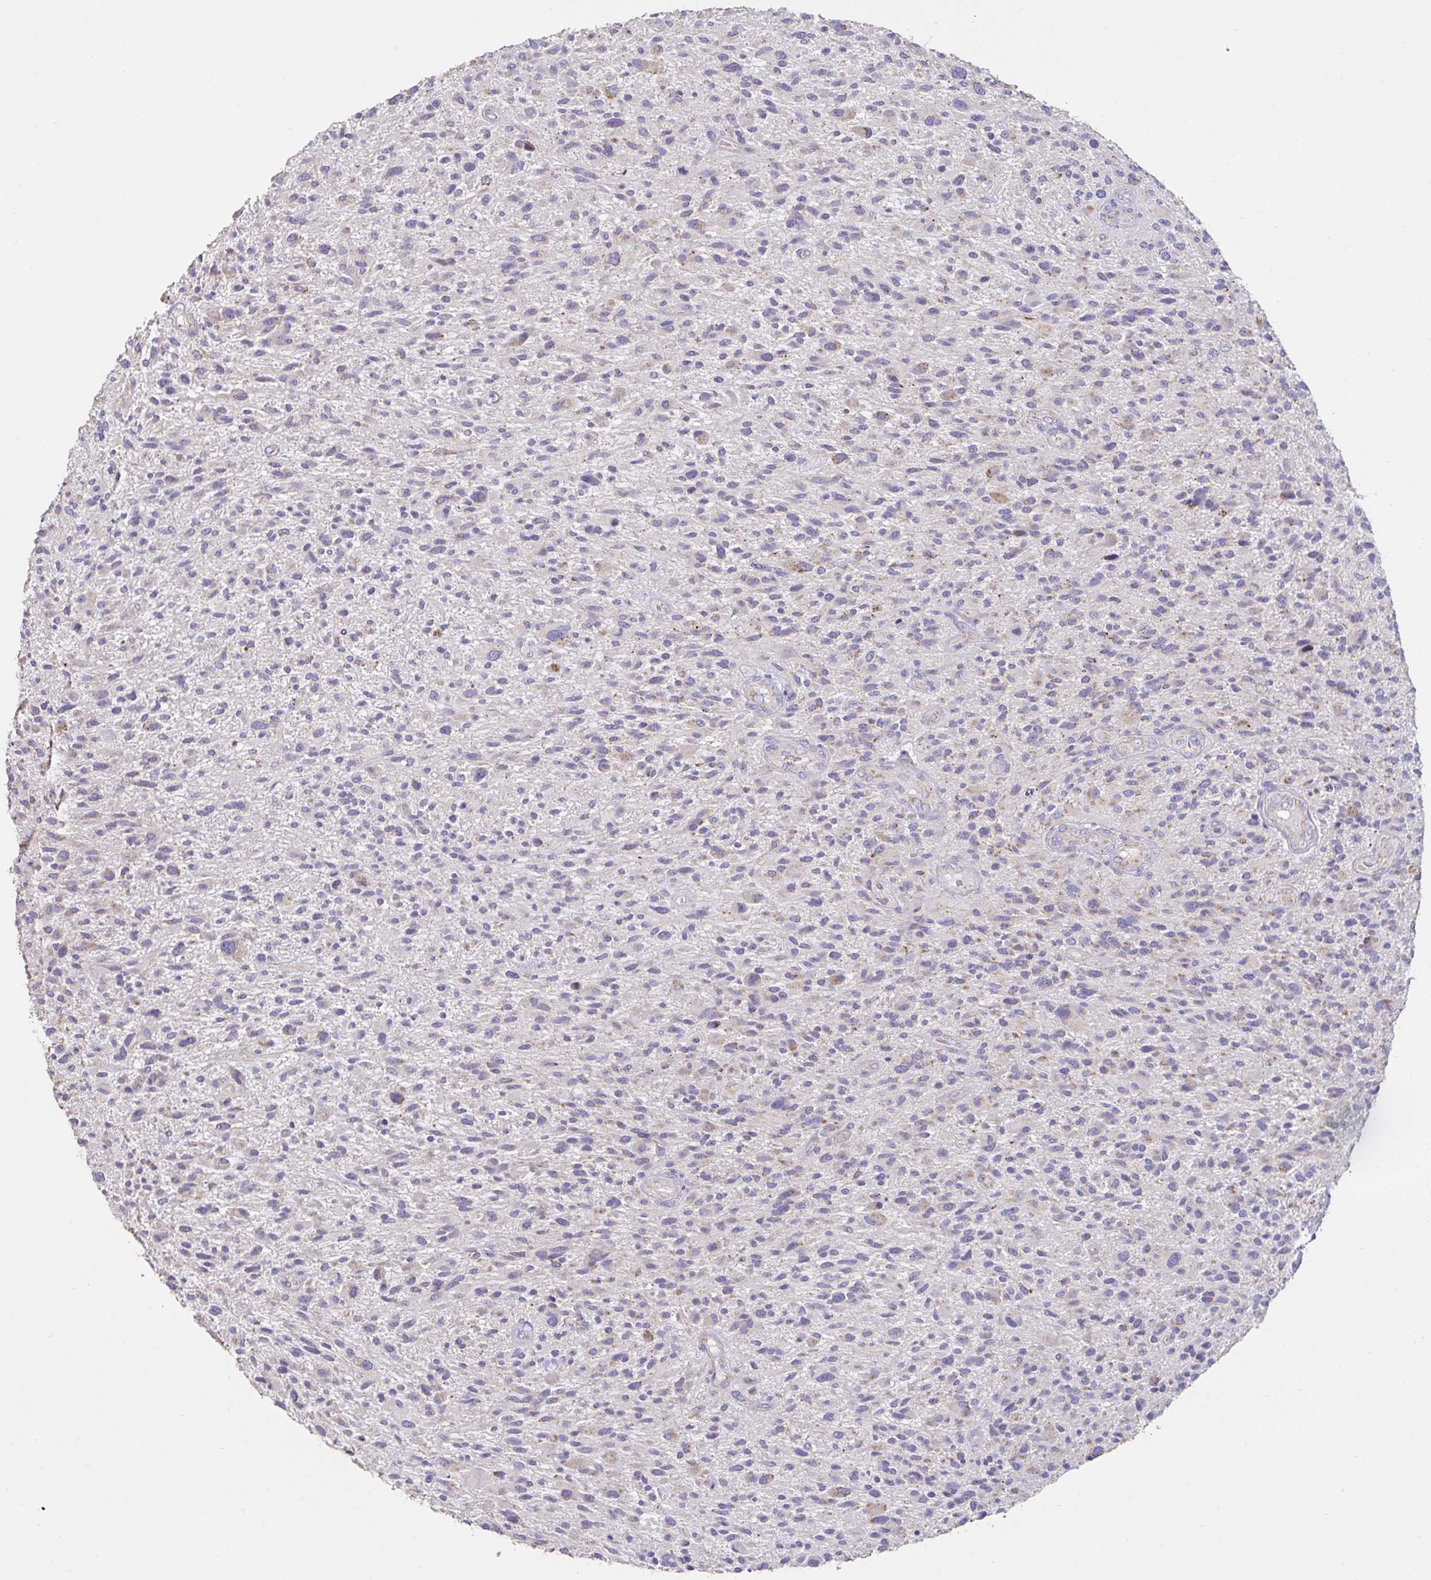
{"staining": {"intensity": "negative", "quantity": "none", "location": "none"}, "tissue": "glioma", "cell_type": "Tumor cells", "image_type": "cancer", "snomed": [{"axis": "morphology", "description": "Glioma, malignant, High grade"}, {"axis": "topography", "description": "Brain"}], "caption": "Immunohistochemical staining of glioma exhibits no significant expression in tumor cells.", "gene": "DOK7", "patient": {"sex": "male", "age": 47}}